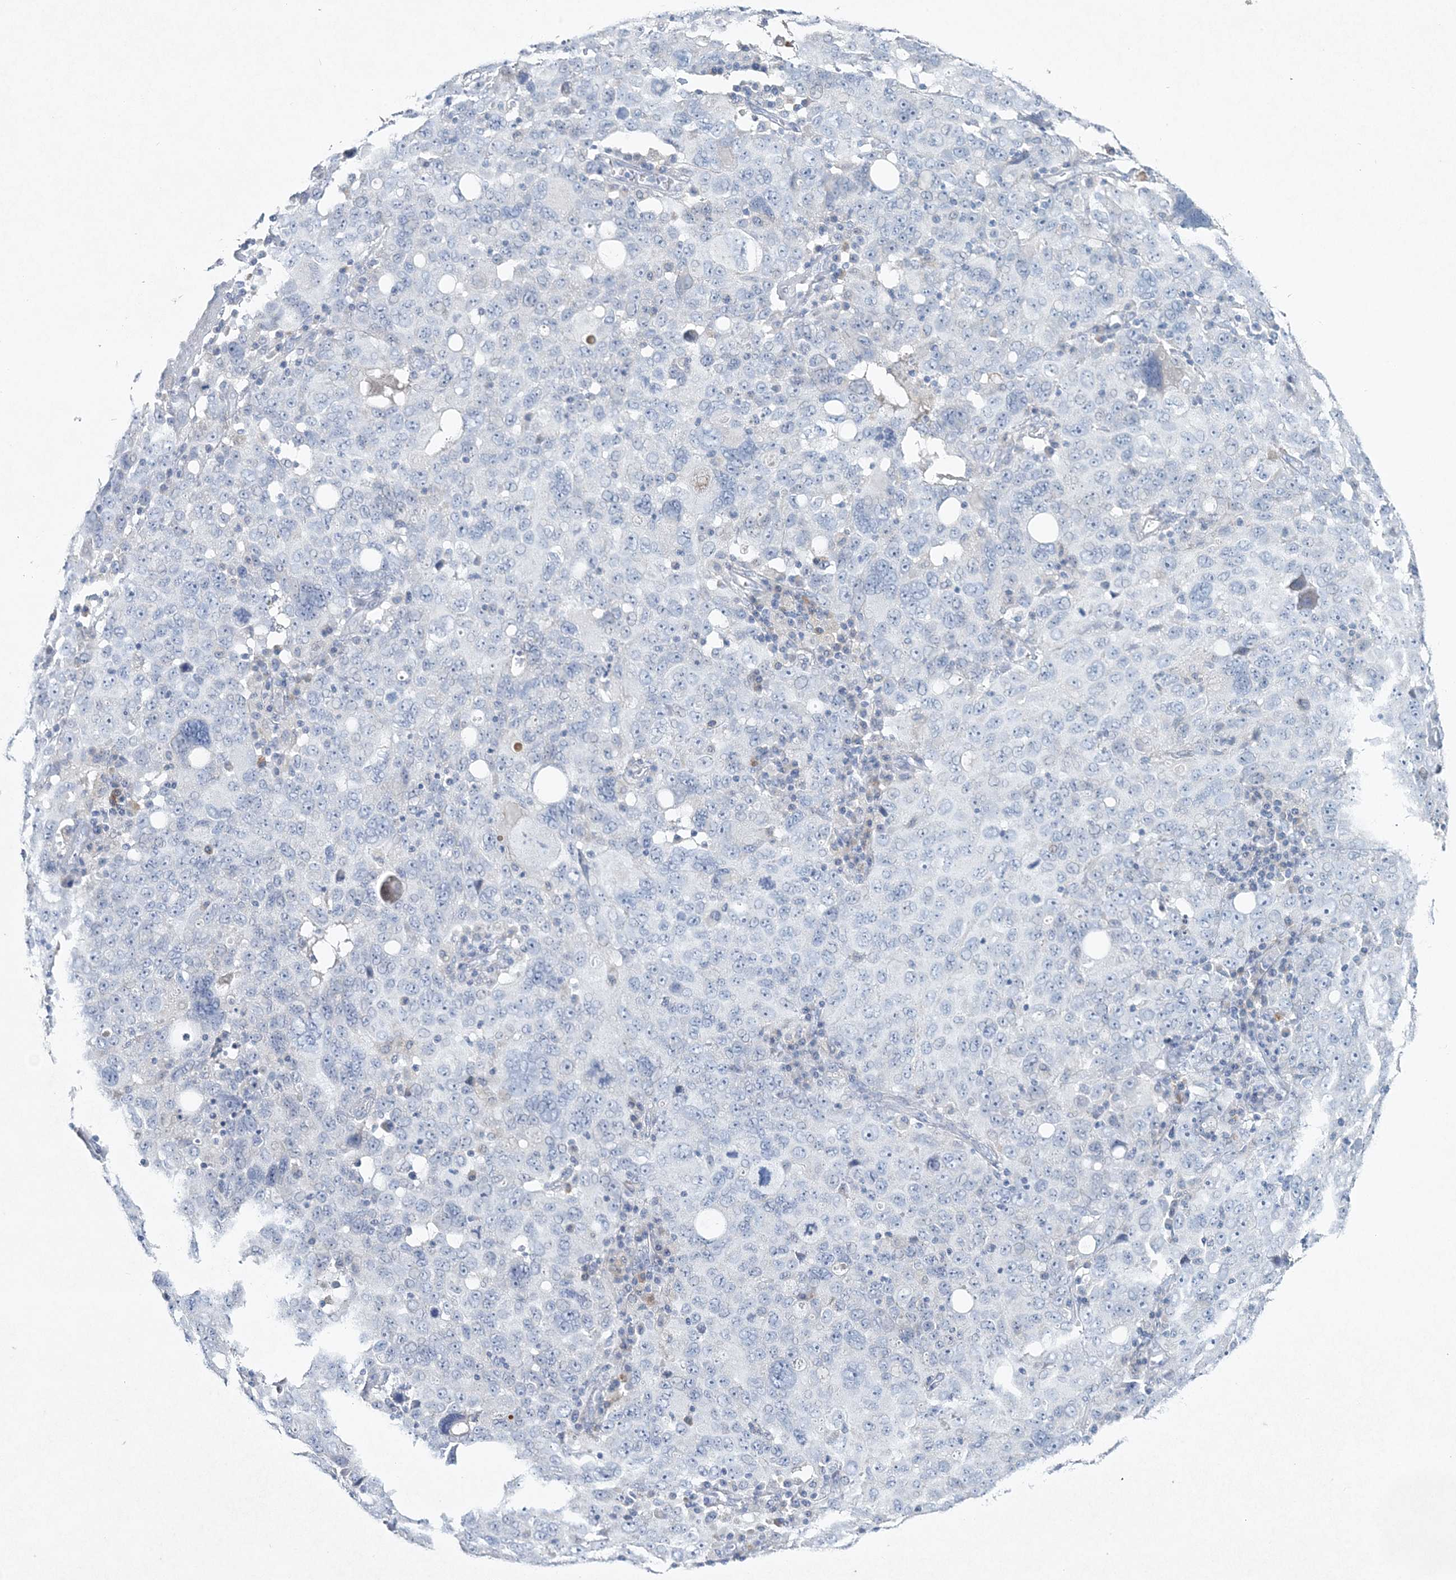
{"staining": {"intensity": "negative", "quantity": "none", "location": "none"}, "tissue": "ovarian cancer", "cell_type": "Tumor cells", "image_type": "cancer", "snomed": [{"axis": "morphology", "description": "Carcinoma, endometroid"}, {"axis": "topography", "description": "Ovary"}], "caption": "Immunohistochemistry micrograph of neoplastic tissue: ovarian endometroid carcinoma stained with DAB displays no significant protein expression in tumor cells.", "gene": "GCKR", "patient": {"sex": "female", "age": 62}}